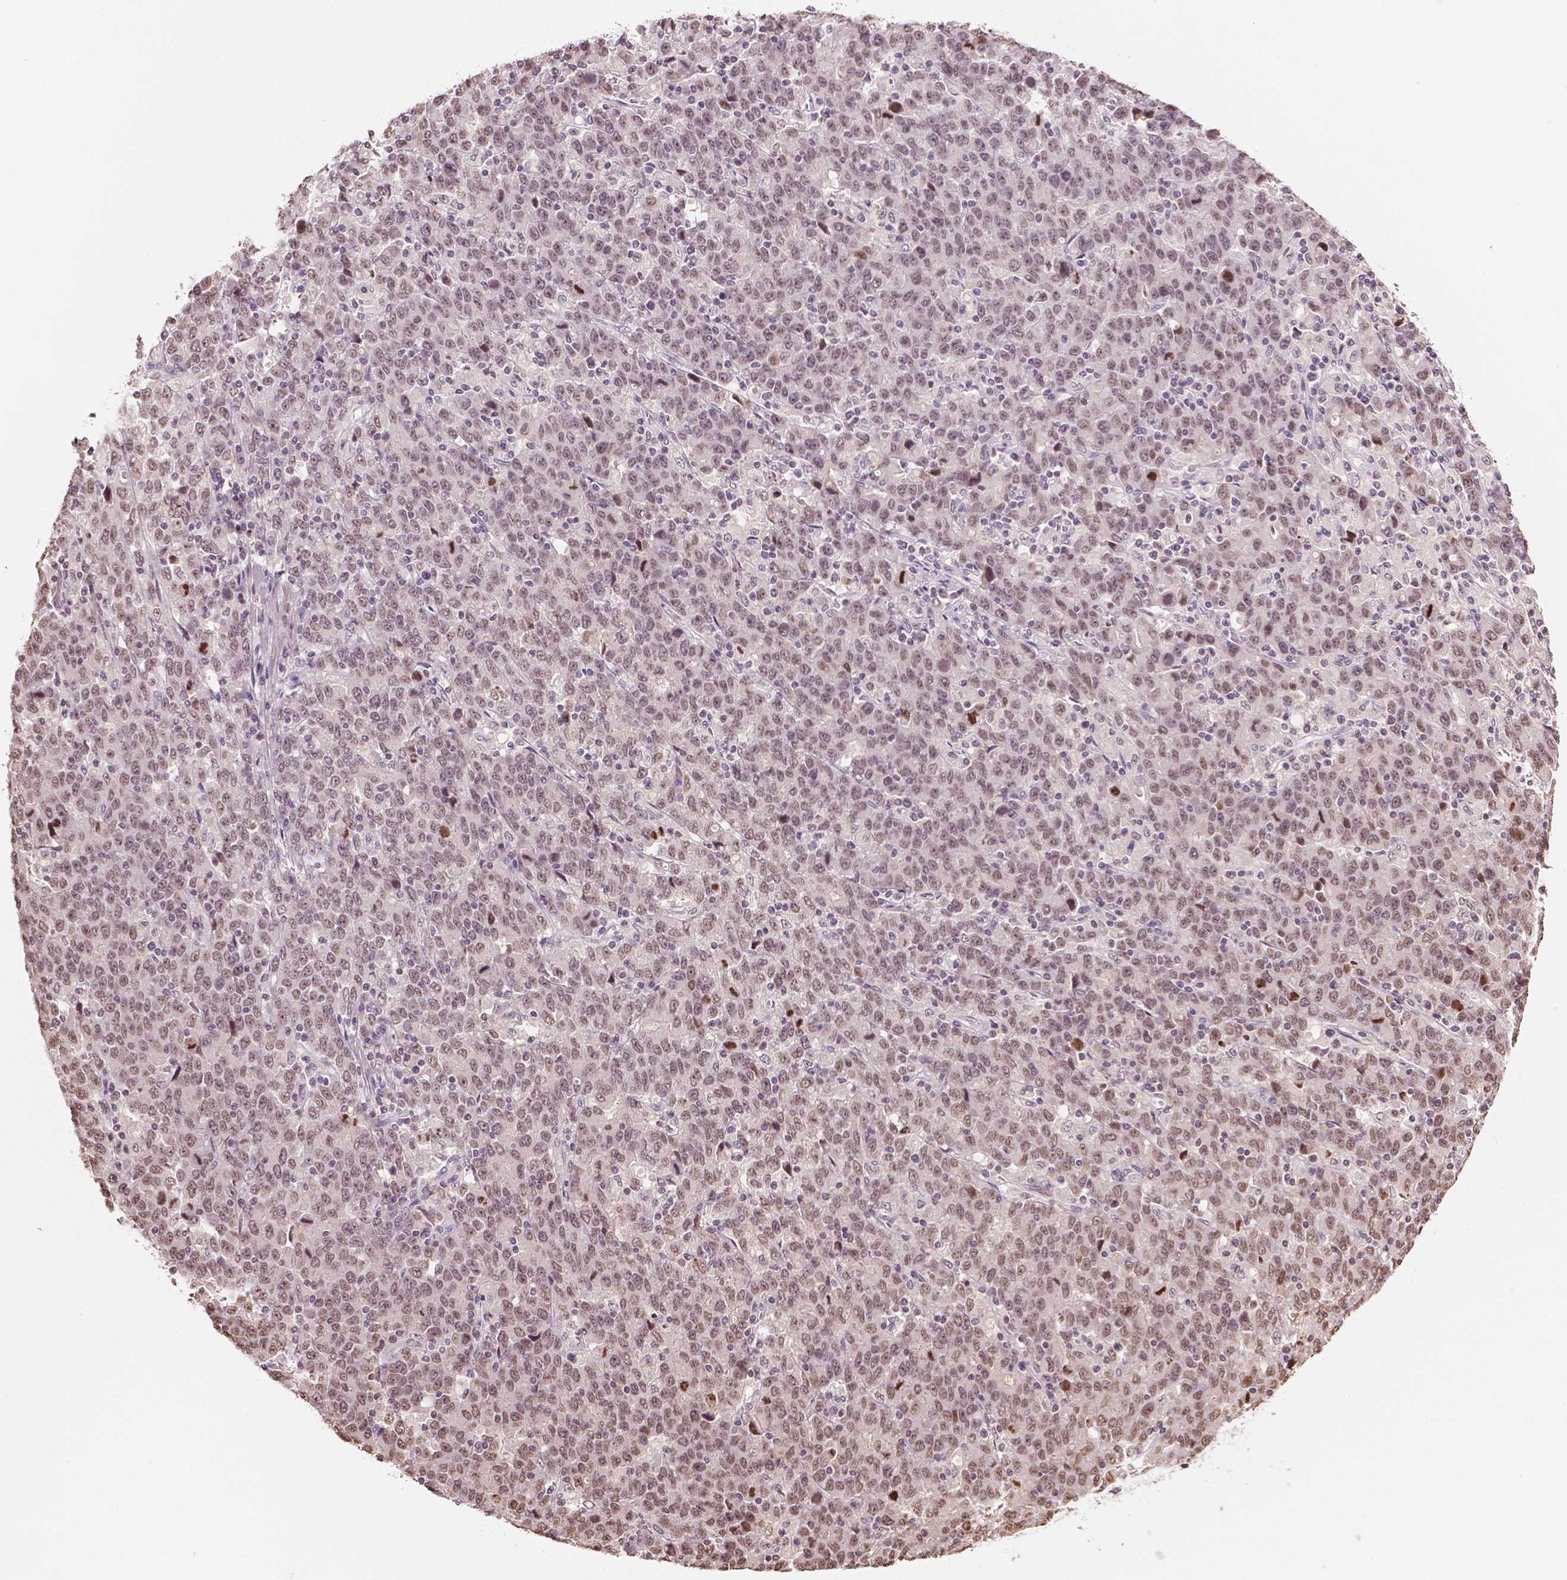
{"staining": {"intensity": "moderate", "quantity": ">75%", "location": "nuclear"}, "tissue": "stomach cancer", "cell_type": "Tumor cells", "image_type": "cancer", "snomed": [{"axis": "morphology", "description": "Adenocarcinoma, NOS"}, {"axis": "topography", "description": "Stomach, upper"}], "caption": "DAB (3,3'-diaminobenzidine) immunohistochemical staining of human adenocarcinoma (stomach) shows moderate nuclear protein staining in about >75% of tumor cells.", "gene": "DEK", "patient": {"sex": "male", "age": 69}}